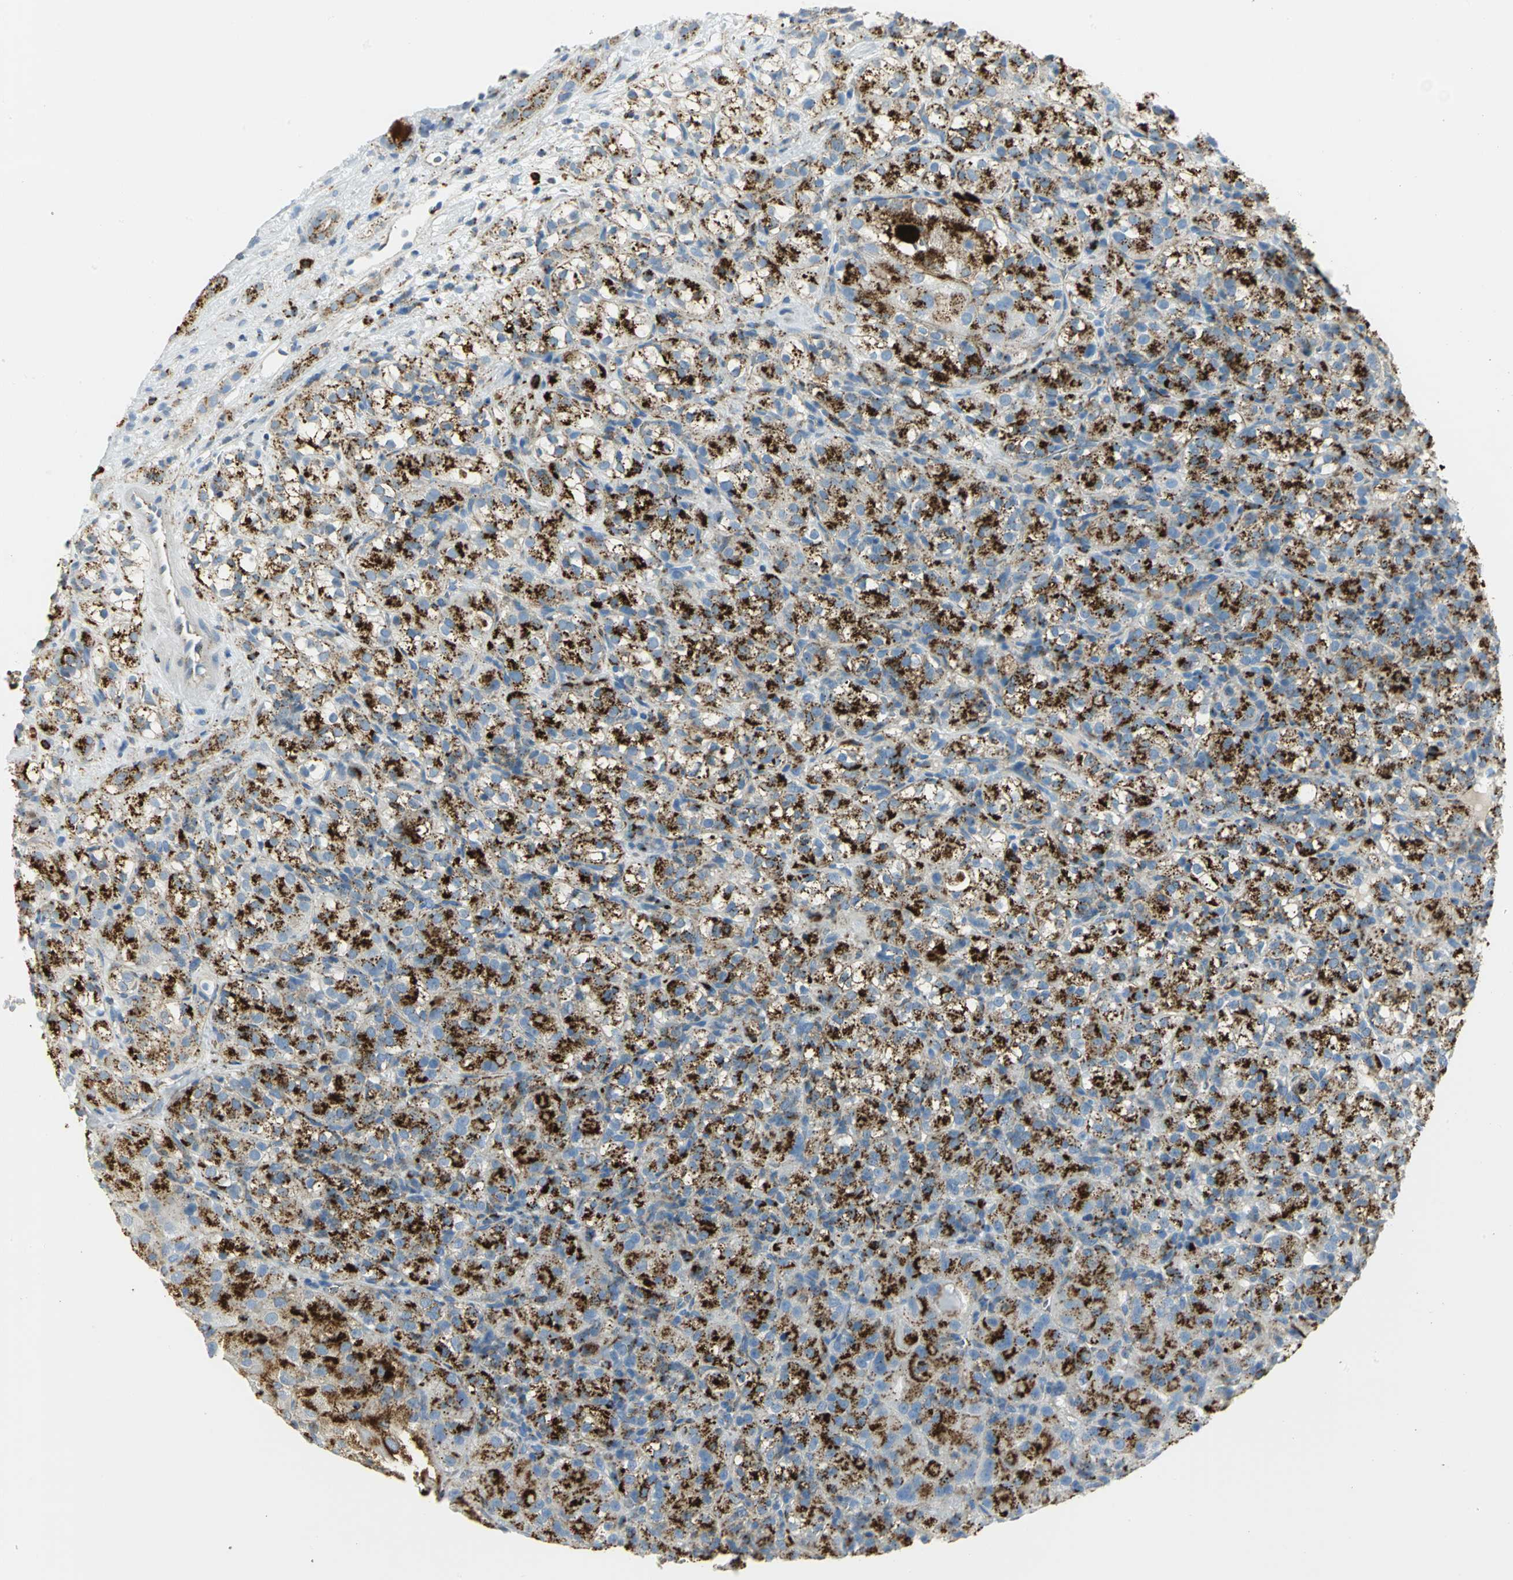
{"staining": {"intensity": "strong", "quantity": ">75%", "location": "cytoplasmic/membranous"}, "tissue": "renal cancer", "cell_type": "Tumor cells", "image_type": "cancer", "snomed": [{"axis": "morphology", "description": "Normal tissue, NOS"}, {"axis": "morphology", "description": "Adenocarcinoma, NOS"}, {"axis": "topography", "description": "Kidney"}], "caption": "Brown immunohistochemical staining in human renal adenocarcinoma displays strong cytoplasmic/membranous staining in about >75% of tumor cells. Immunohistochemistry stains the protein of interest in brown and the nuclei are stained blue.", "gene": "ARSA", "patient": {"sex": "male", "age": 61}}